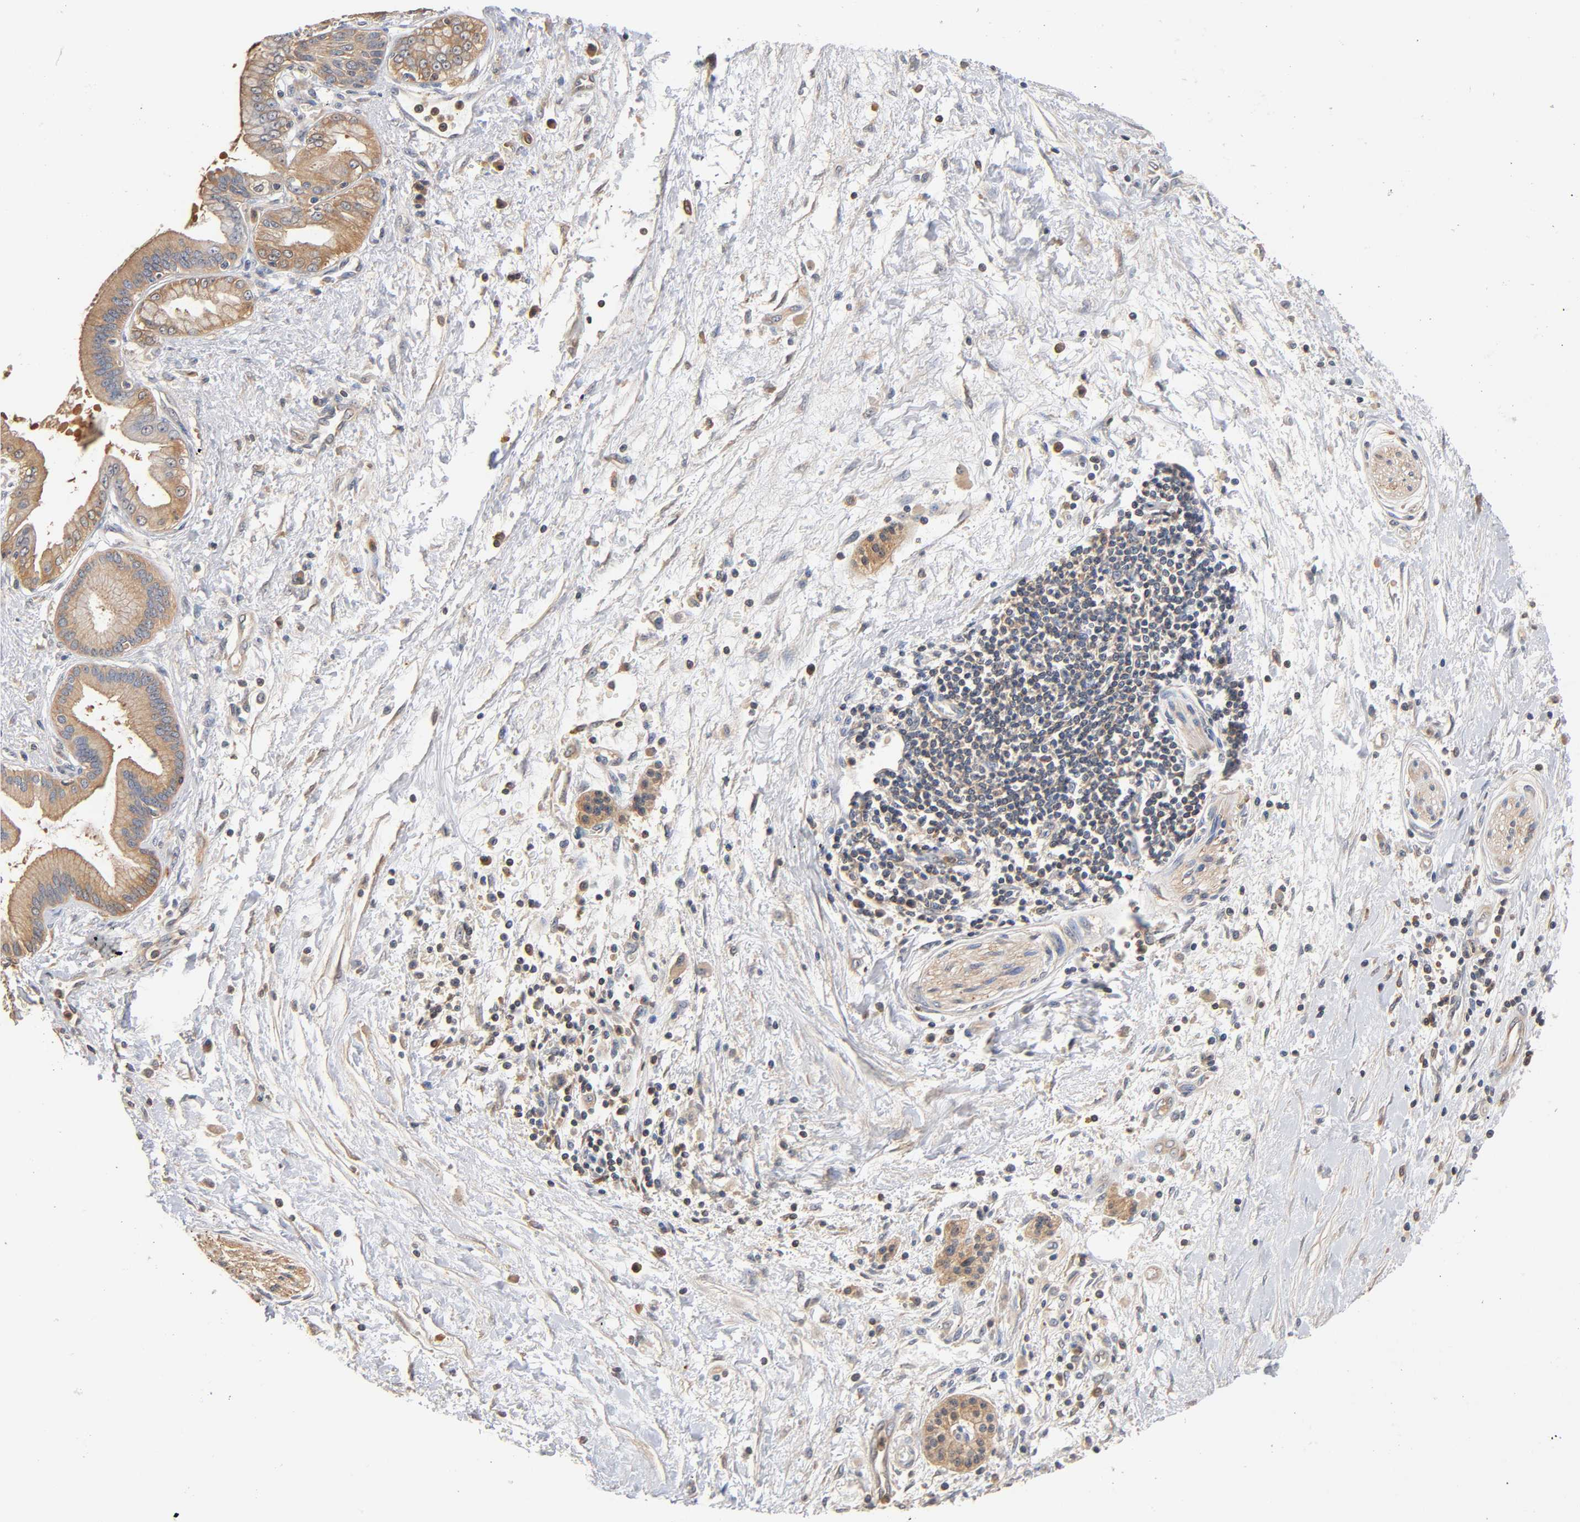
{"staining": {"intensity": "weak", "quantity": ">75%", "location": "cytoplasmic/membranous"}, "tissue": "pancreatic cancer", "cell_type": "Tumor cells", "image_type": "cancer", "snomed": [{"axis": "morphology", "description": "Adenocarcinoma, NOS"}, {"axis": "topography", "description": "Pancreas"}], "caption": "Approximately >75% of tumor cells in human pancreatic cancer (adenocarcinoma) demonstrate weak cytoplasmic/membranous protein positivity as visualized by brown immunohistochemical staining.", "gene": "ALDOA", "patient": {"sex": "male", "age": 59}}